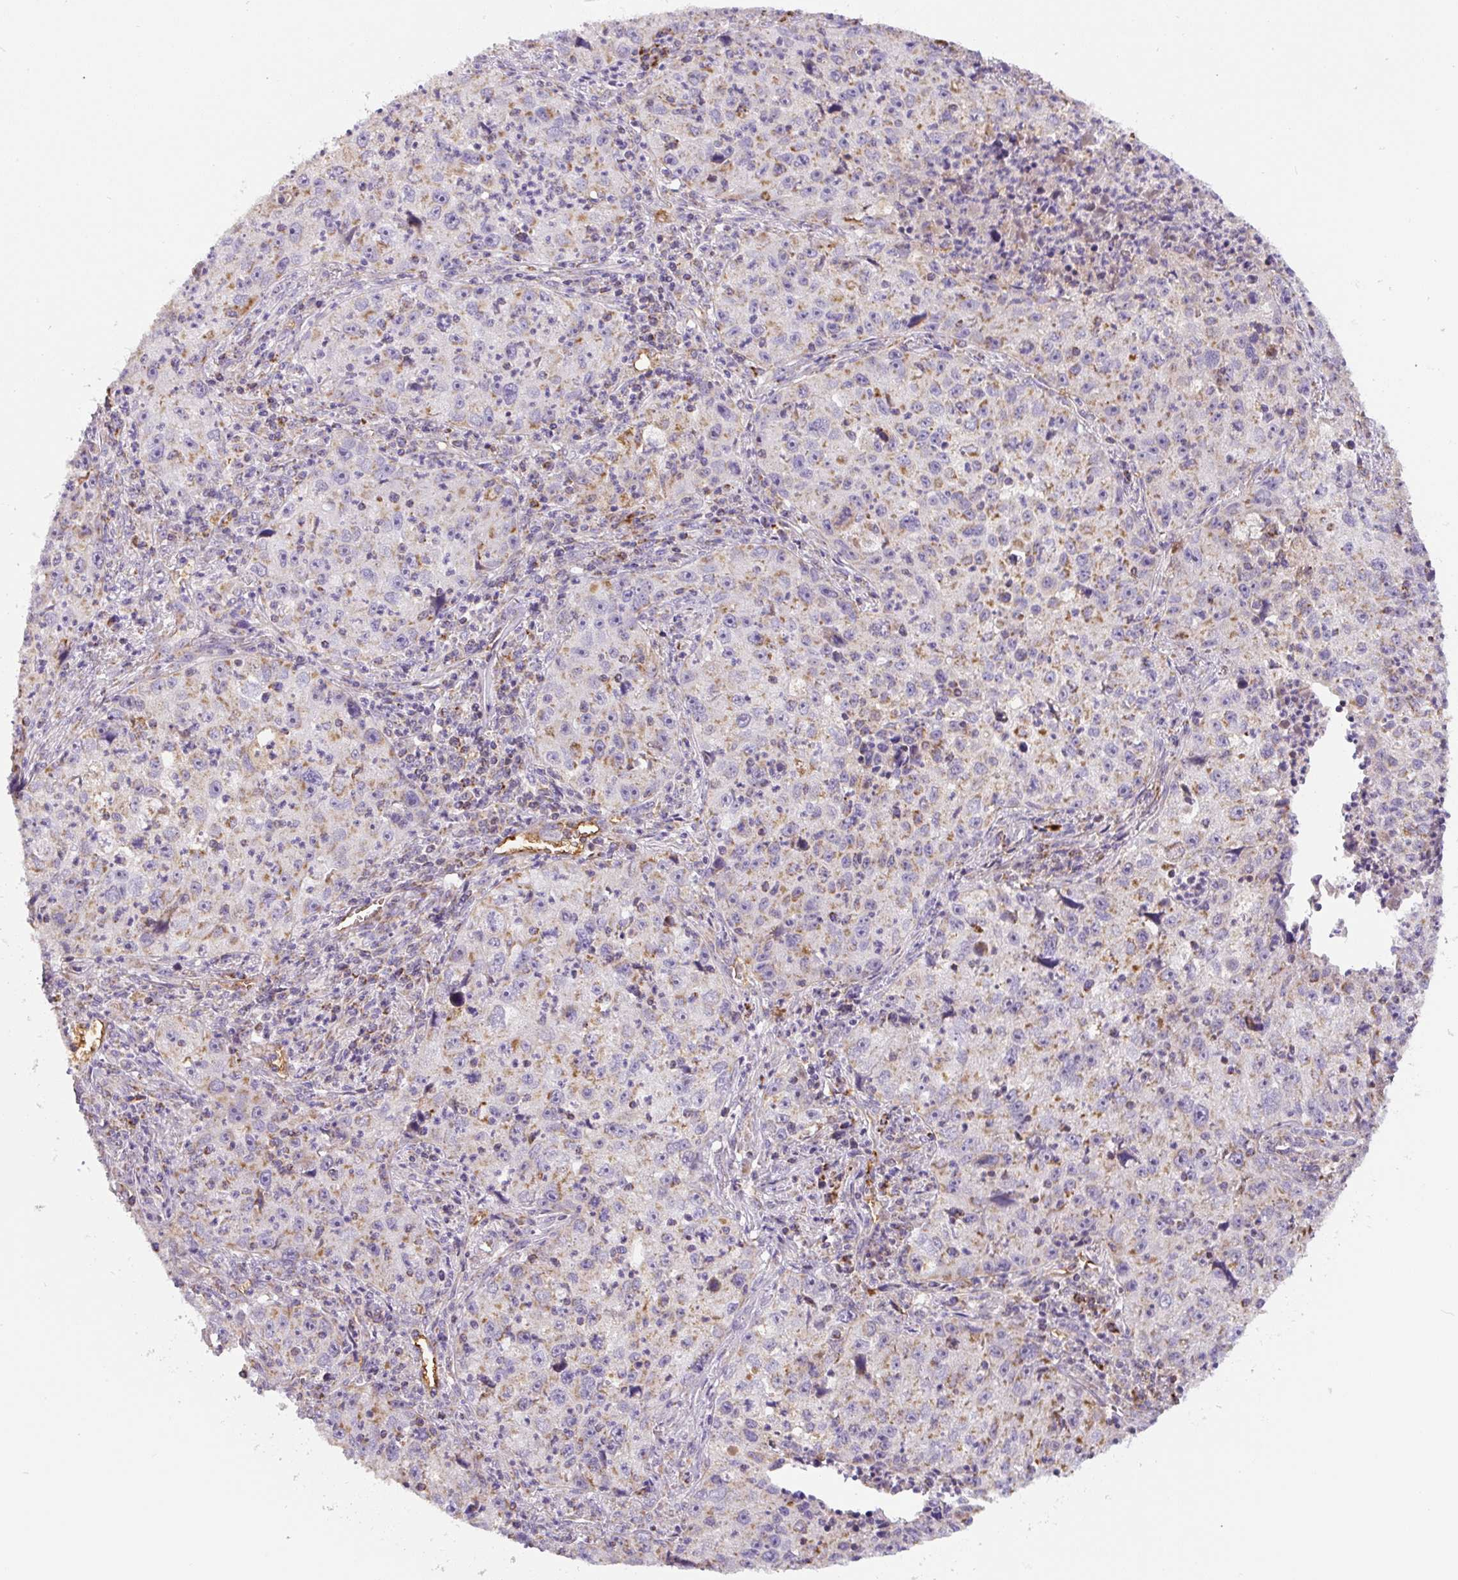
{"staining": {"intensity": "moderate", "quantity": "<25%", "location": "cytoplasmic/membranous"}, "tissue": "lung cancer", "cell_type": "Tumor cells", "image_type": "cancer", "snomed": [{"axis": "morphology", "description": "Squamous cell carcinoma, NOS"}, {"axis": "topography", "description": "Lung"}], "caption": "Lung cancer (squamous cell carcinoma) was stained to show a protein in brown. There is low levels of moderate cytoplasmic/membranous positivity in approximately <25% of tumor cells. (DAB IHC with brightfield microscopy, high magnification).", "gene": "MT-CO2", "patient": {"sex": "male", "age": 71}}